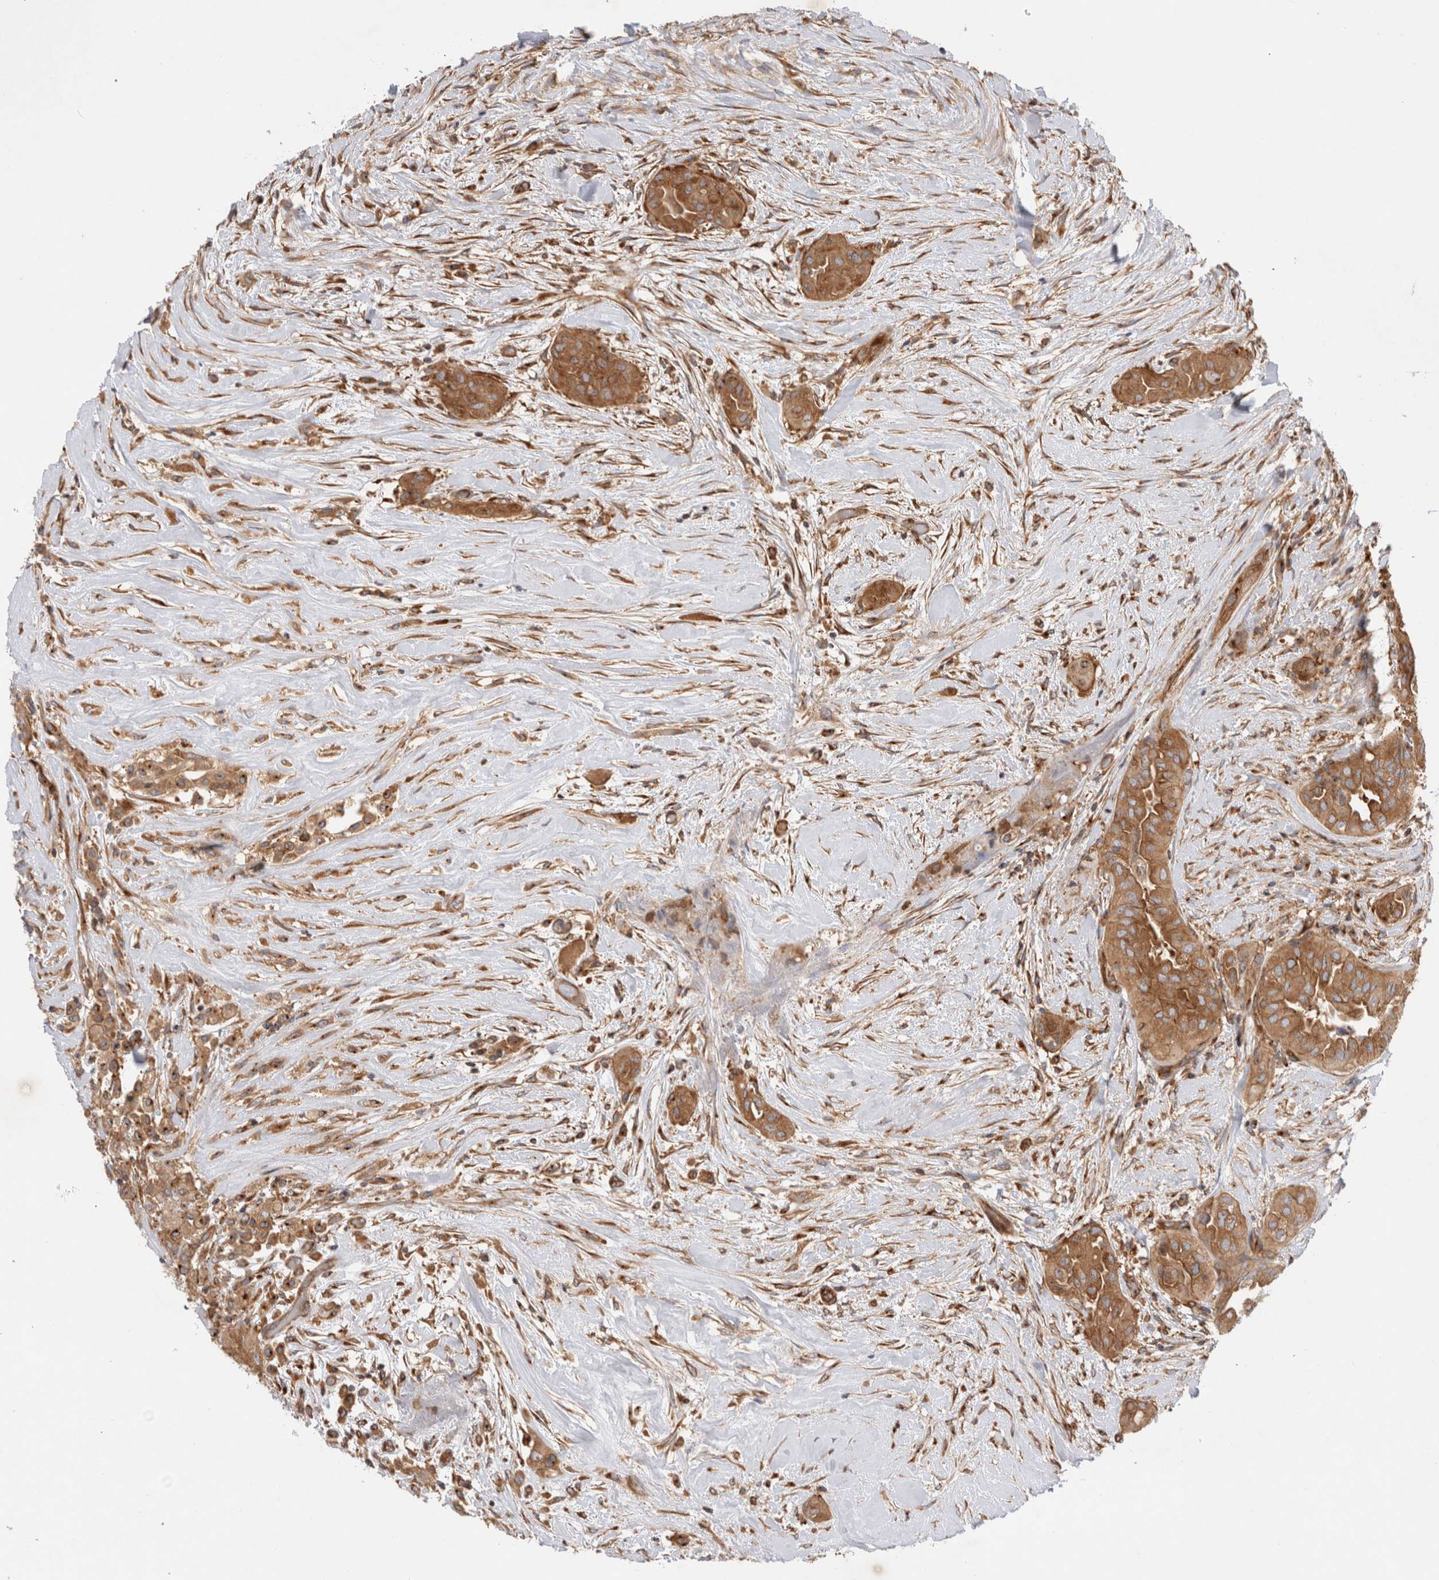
{"staining": {"intensity": "moderate", "quantity": ">75%", "location": "cytoplasmic/membranous"}, "tissue": "thyroid cancer", "cell_type": "Tumor cells", "image_type": "cancer", "snomed": [{"axis": "morphology", "description": "Papillary adenocarcinoma, NOS"}, {"axis": "topography", "description": "Thyroid gland"}], "caption": "This histopathology image exhibits thyroid cancer stained with immunohistochemistry (IHC) to label a protein in brown. The cytoplasmic/membranous of tumor cells show moderate positivity for the protein. Nuclei are counter-stained blue.", "gene": "GPR150", "patient": {"sex": "female", "age": 59}}